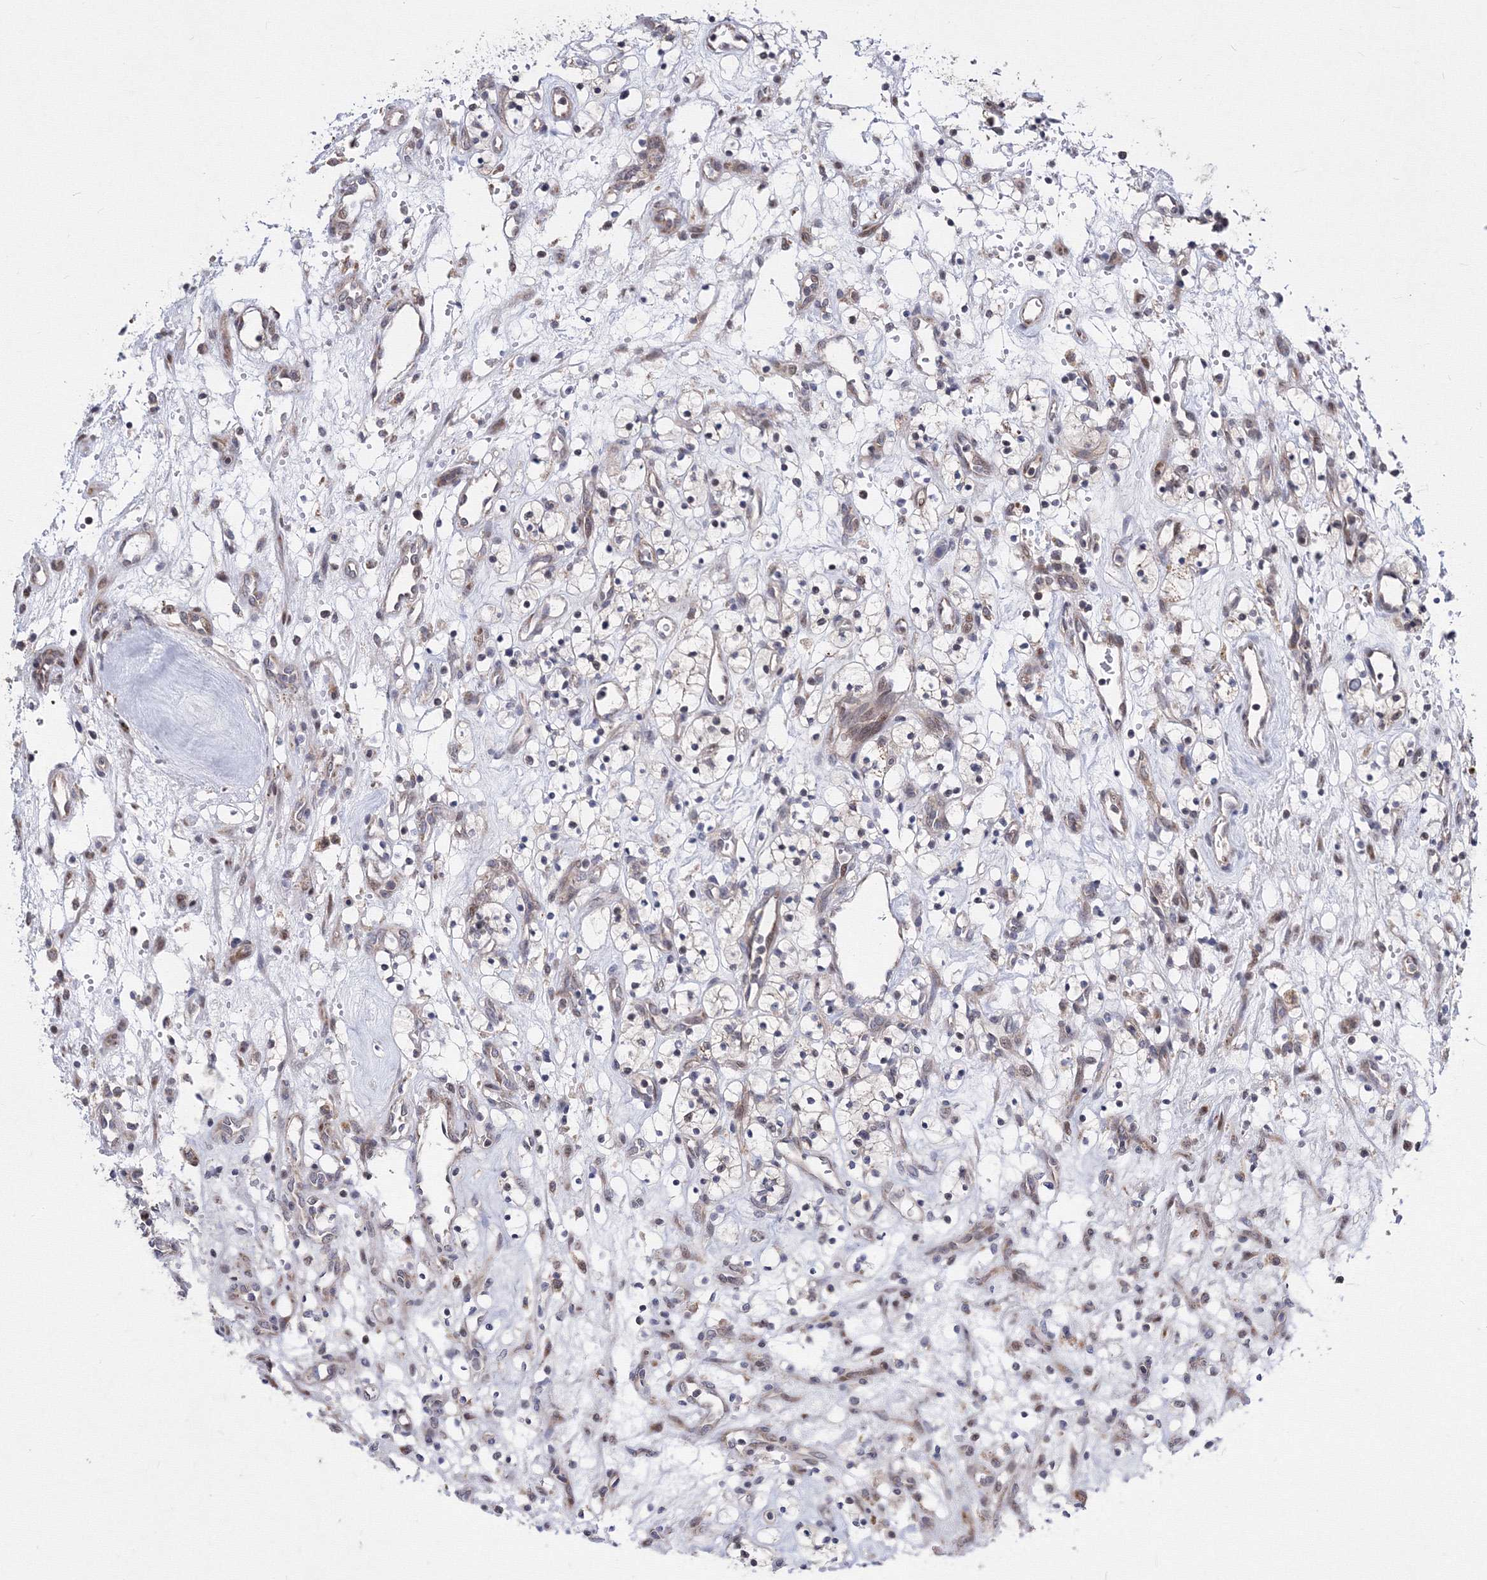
{"staining": {"intensity": "negative", "quantity": "none", "location": "none"}, "tissue": "renal cancer", "cell_type": "Tumor cells", "image_type": "cancer", "snomed": [{"axis": "morphology", "description": "Adenocarcinoma, NOS"}, {"axis": "topography", "description": "Kidney"}], "caption": "A high-resolution photomicrograph shows immunohistochemistry (IHC) staining of renal cancer, which shows no significant expression in tumor cells.", "gene": "GPN1", "patient": {"sex": "female", "age": 57}}